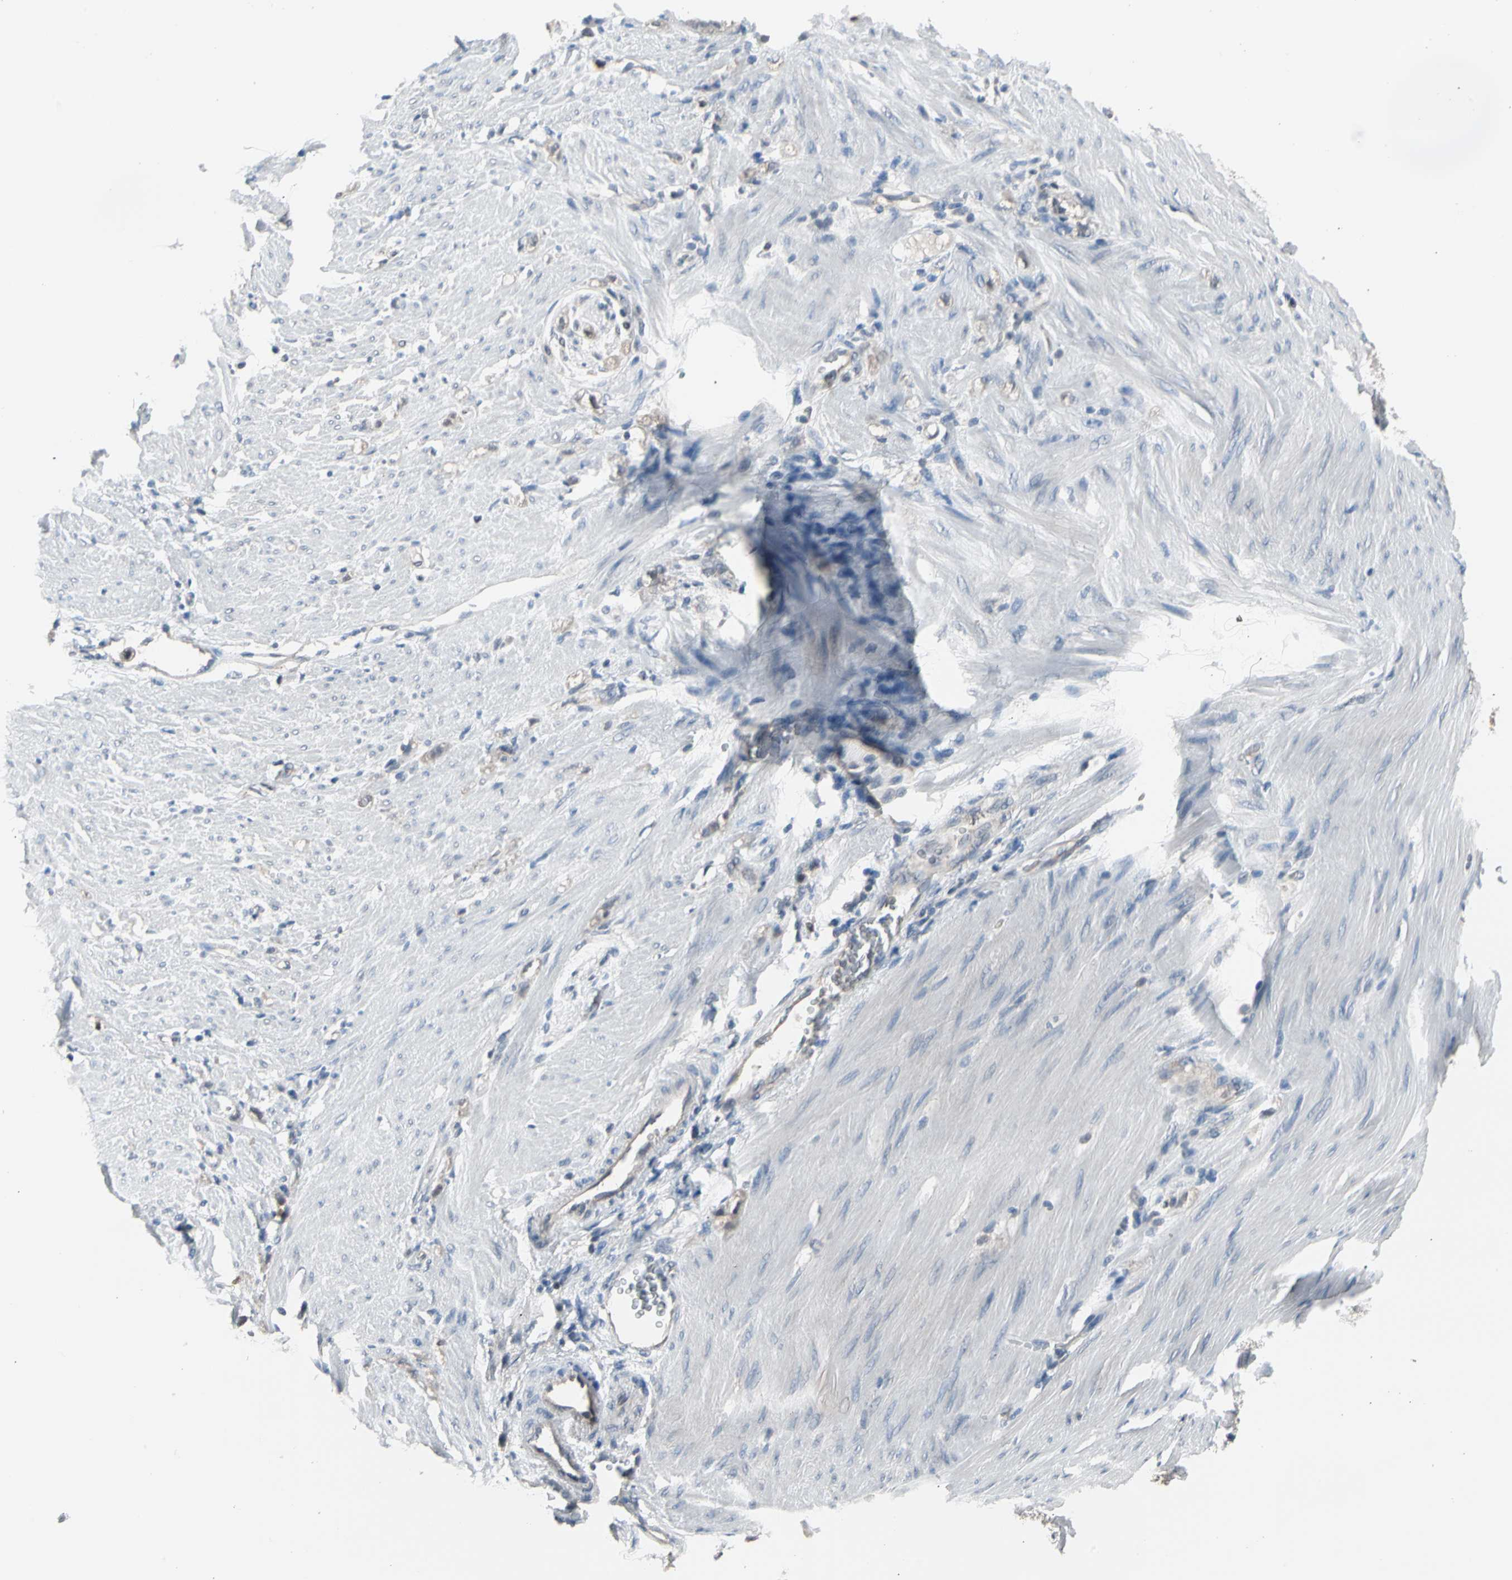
{"staining": {"intensity": "weak", "quantity": "25%-75%", "location": "cytoplasmic/membranous"}, "tissue": "stomach cancer", "cell_type": "Tumor cells", "image_type": "cancer", "snomed": [{"axis": "morphology", "description": "Adenocarcinoma, NOS"}, {"axis": "topography", "description": "Stomach"}], "caption": "Immunohistochemical staining of stomach cancer (adenocarcinoma) demonstrates weak cytoplasmic/membranous protein expression in approximately 25%-75% of tumor cells.", "gene": "PSMA2", "patient": {"sex": "male", "age": 82}}